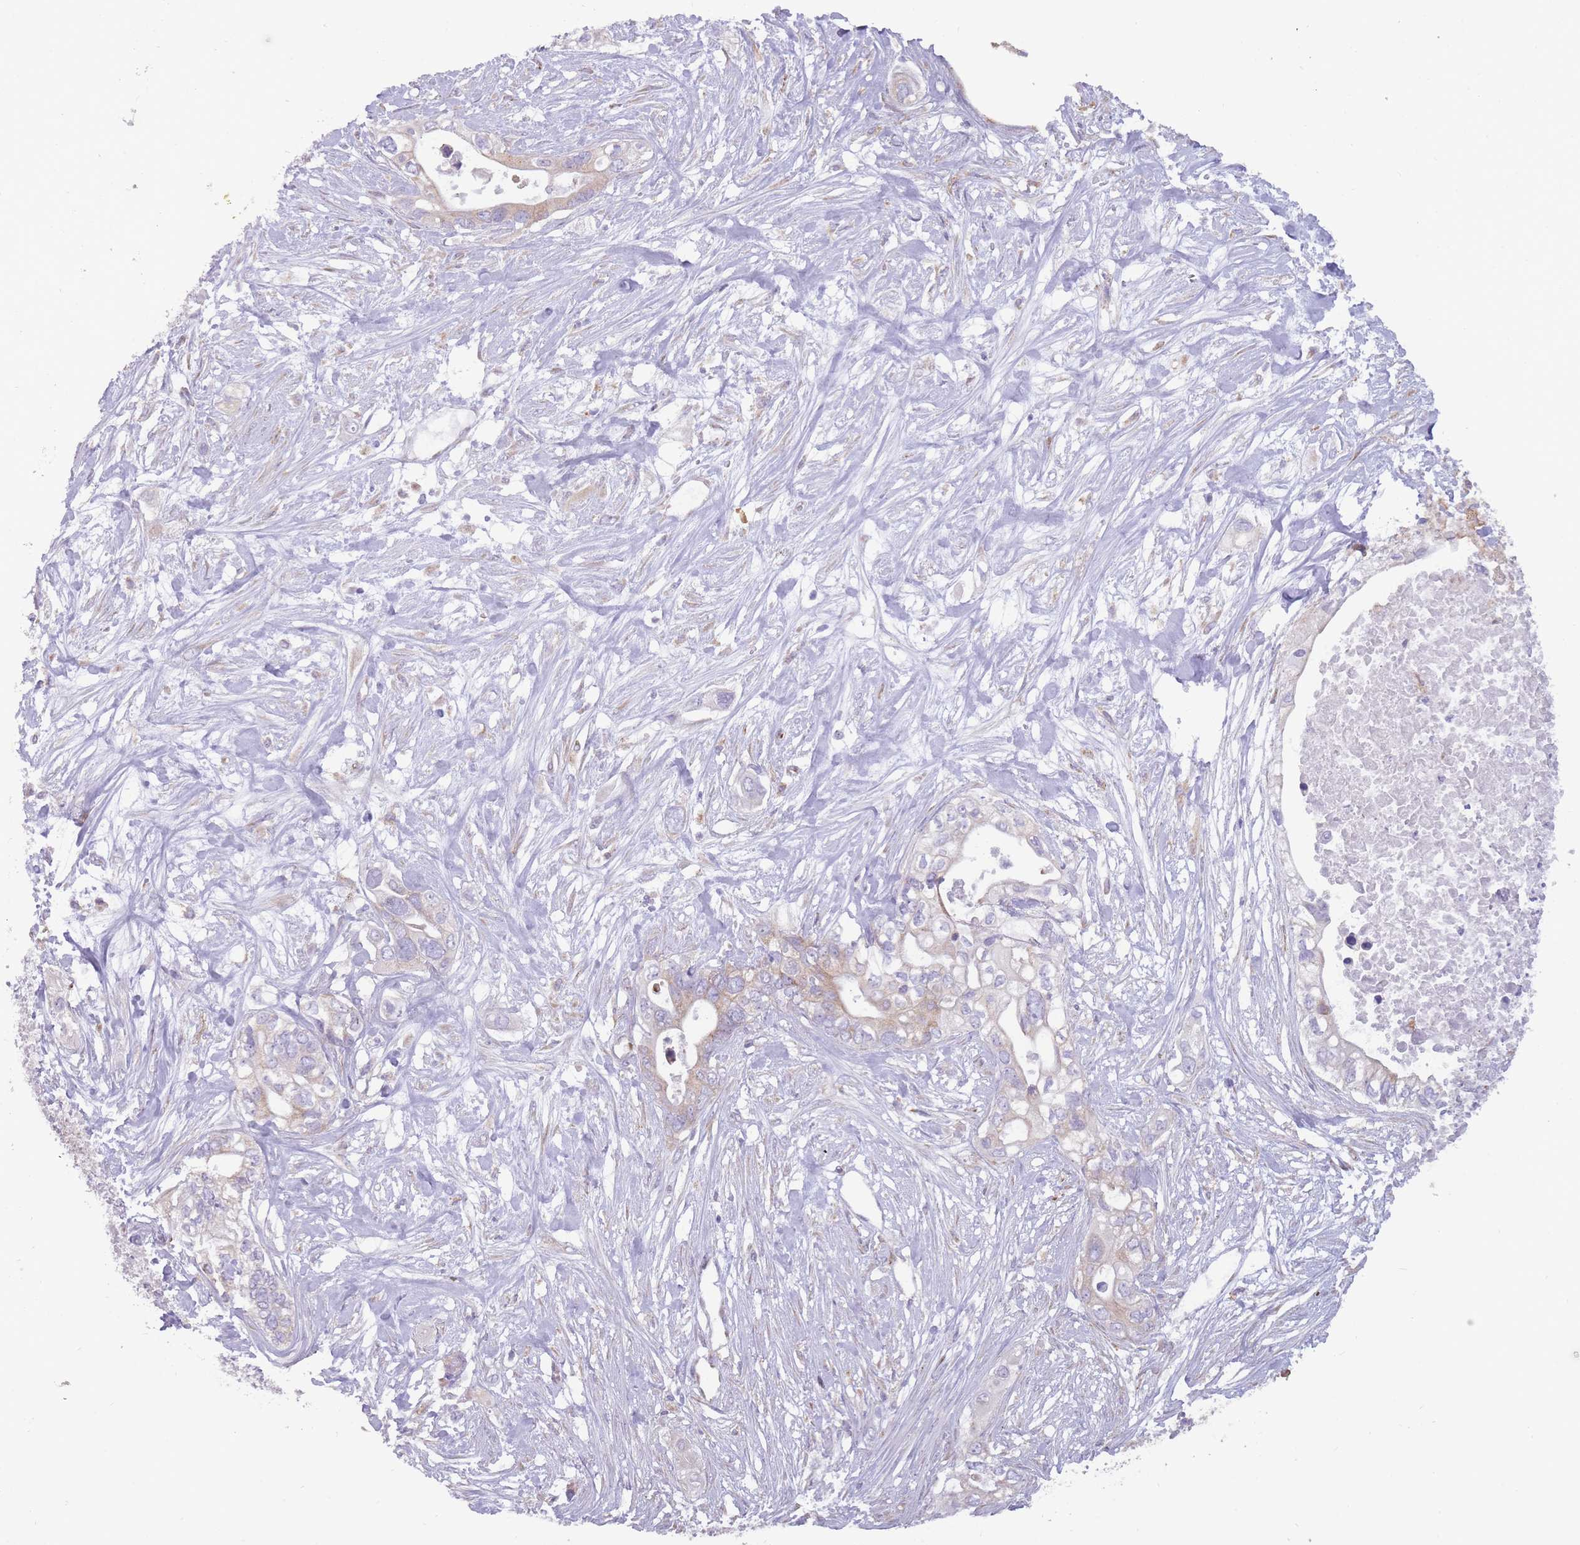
{"staining": {"intensity": "weak", "quantity": "<25%", "location": "cytoplasmic/membranous"}, "tissue": "pancreatic cancer", "cell_type": "Tumor cells", "image_type": "cancer", "snomed": [{"axis": "morphology", "description": "Adenocarcinoma, NOS"}, {"axis": "topography", "description": "Pancreas"}], "caption": "High magnification brightfield microscopy of pancreatic cancer stained with DAB (3,3'-diaminobenzidine) (brown) and counterstained with hematoxylin (blue): tumor cells show no significant positivity. (IHC, brightfield microscopy, high magnification).", "gene": "TRAPPC5", "patient": {"sex": "female", "age": 63}}